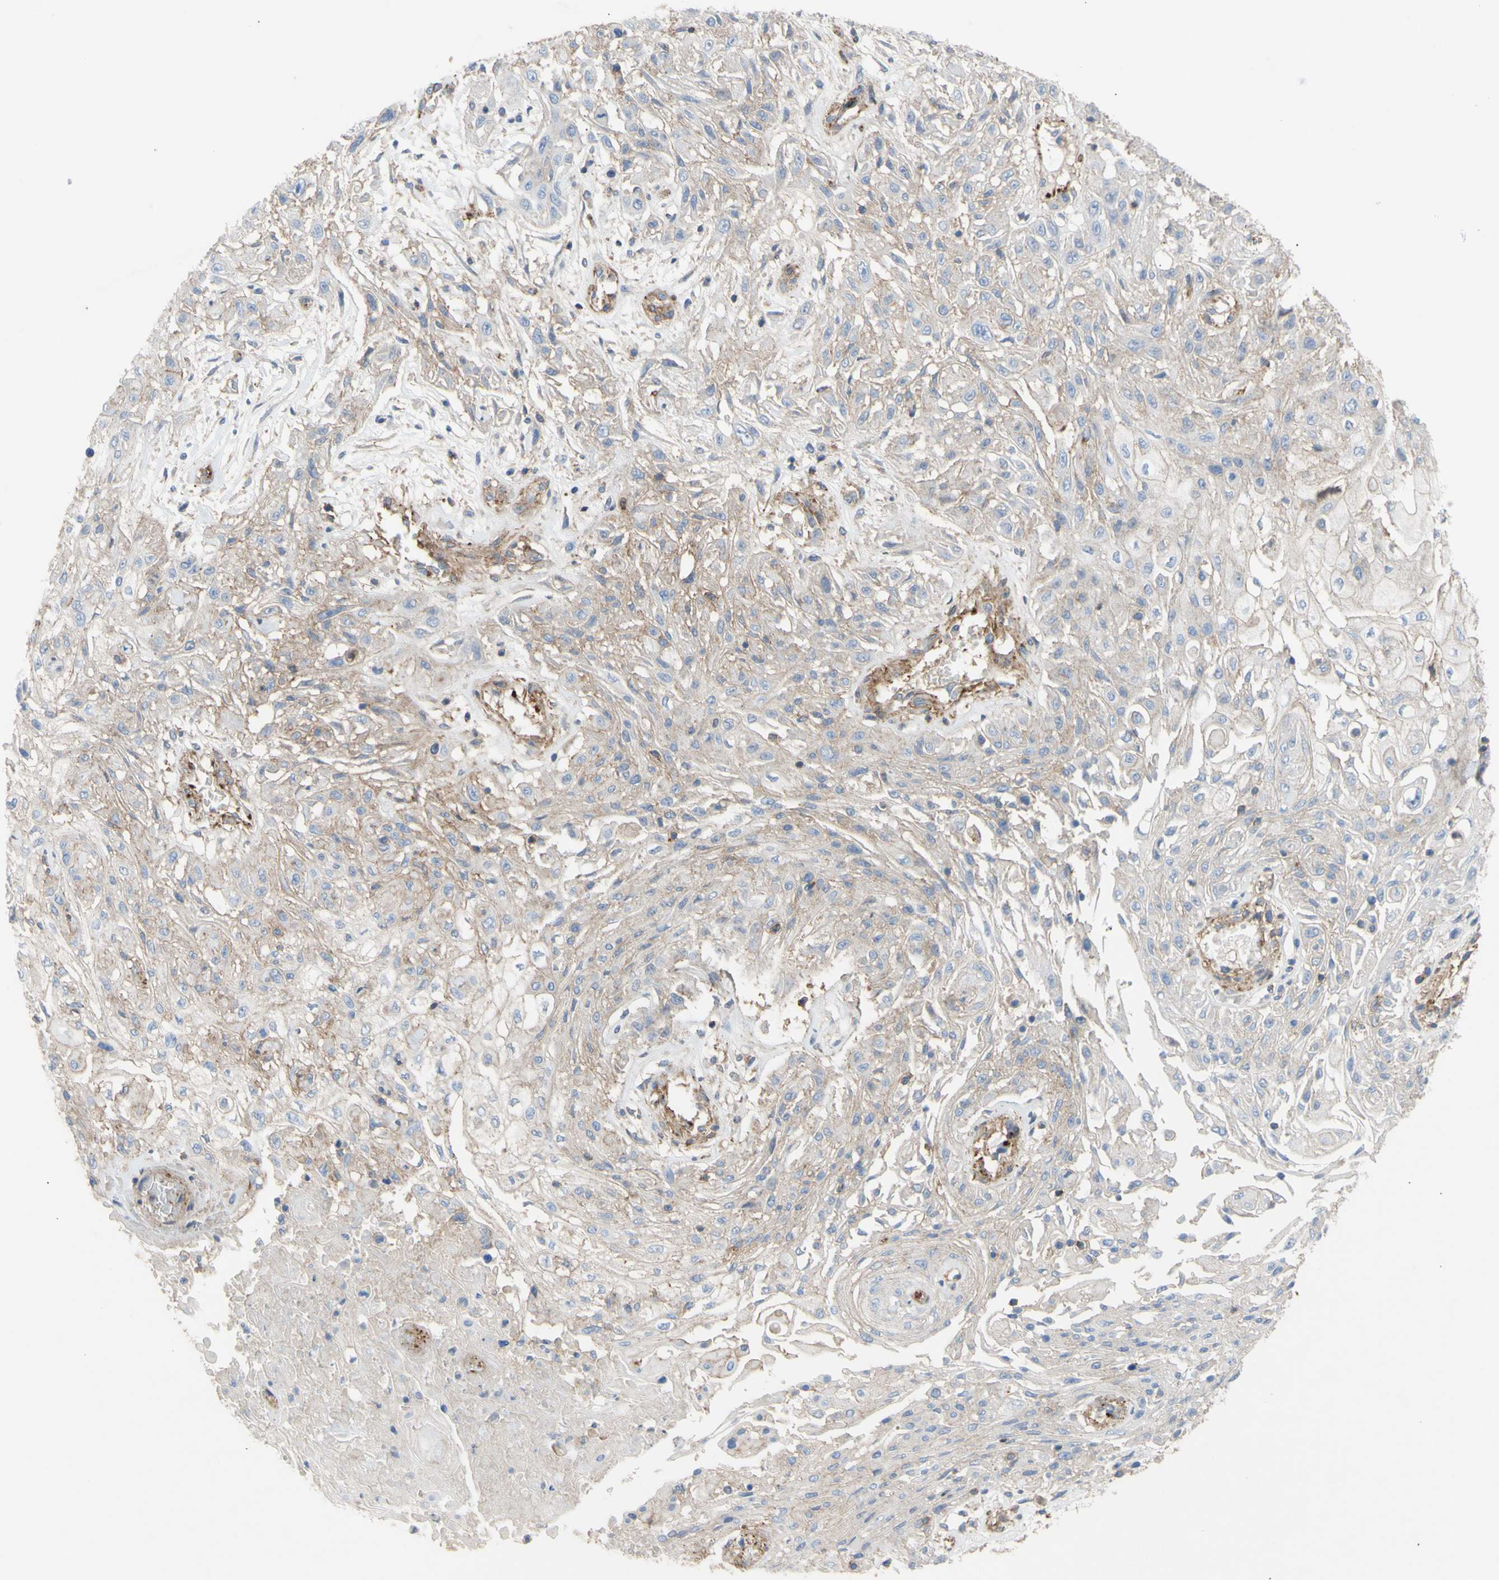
{"staining": {"intensity": "weak", "quantity": ">75%", "location": "cytoplasmic/membranous"}, "tissue": "skin cancer", "cell_type": "Tumor cells", "image_type": "cancer", "snomed": [{"axis": "morphology", "description": "Squamous cell carcinoma, NOS"}, {"axis": "topography", "description": "Skin"}], "caption": "Weak cytoplasmic/membranous positivity is seen in approximately >75% of tumor cells in skin cancer (squamous cell carcinoma).", "gene": "ATP2A3", "patient": {"sex": "male", "age": 75}}